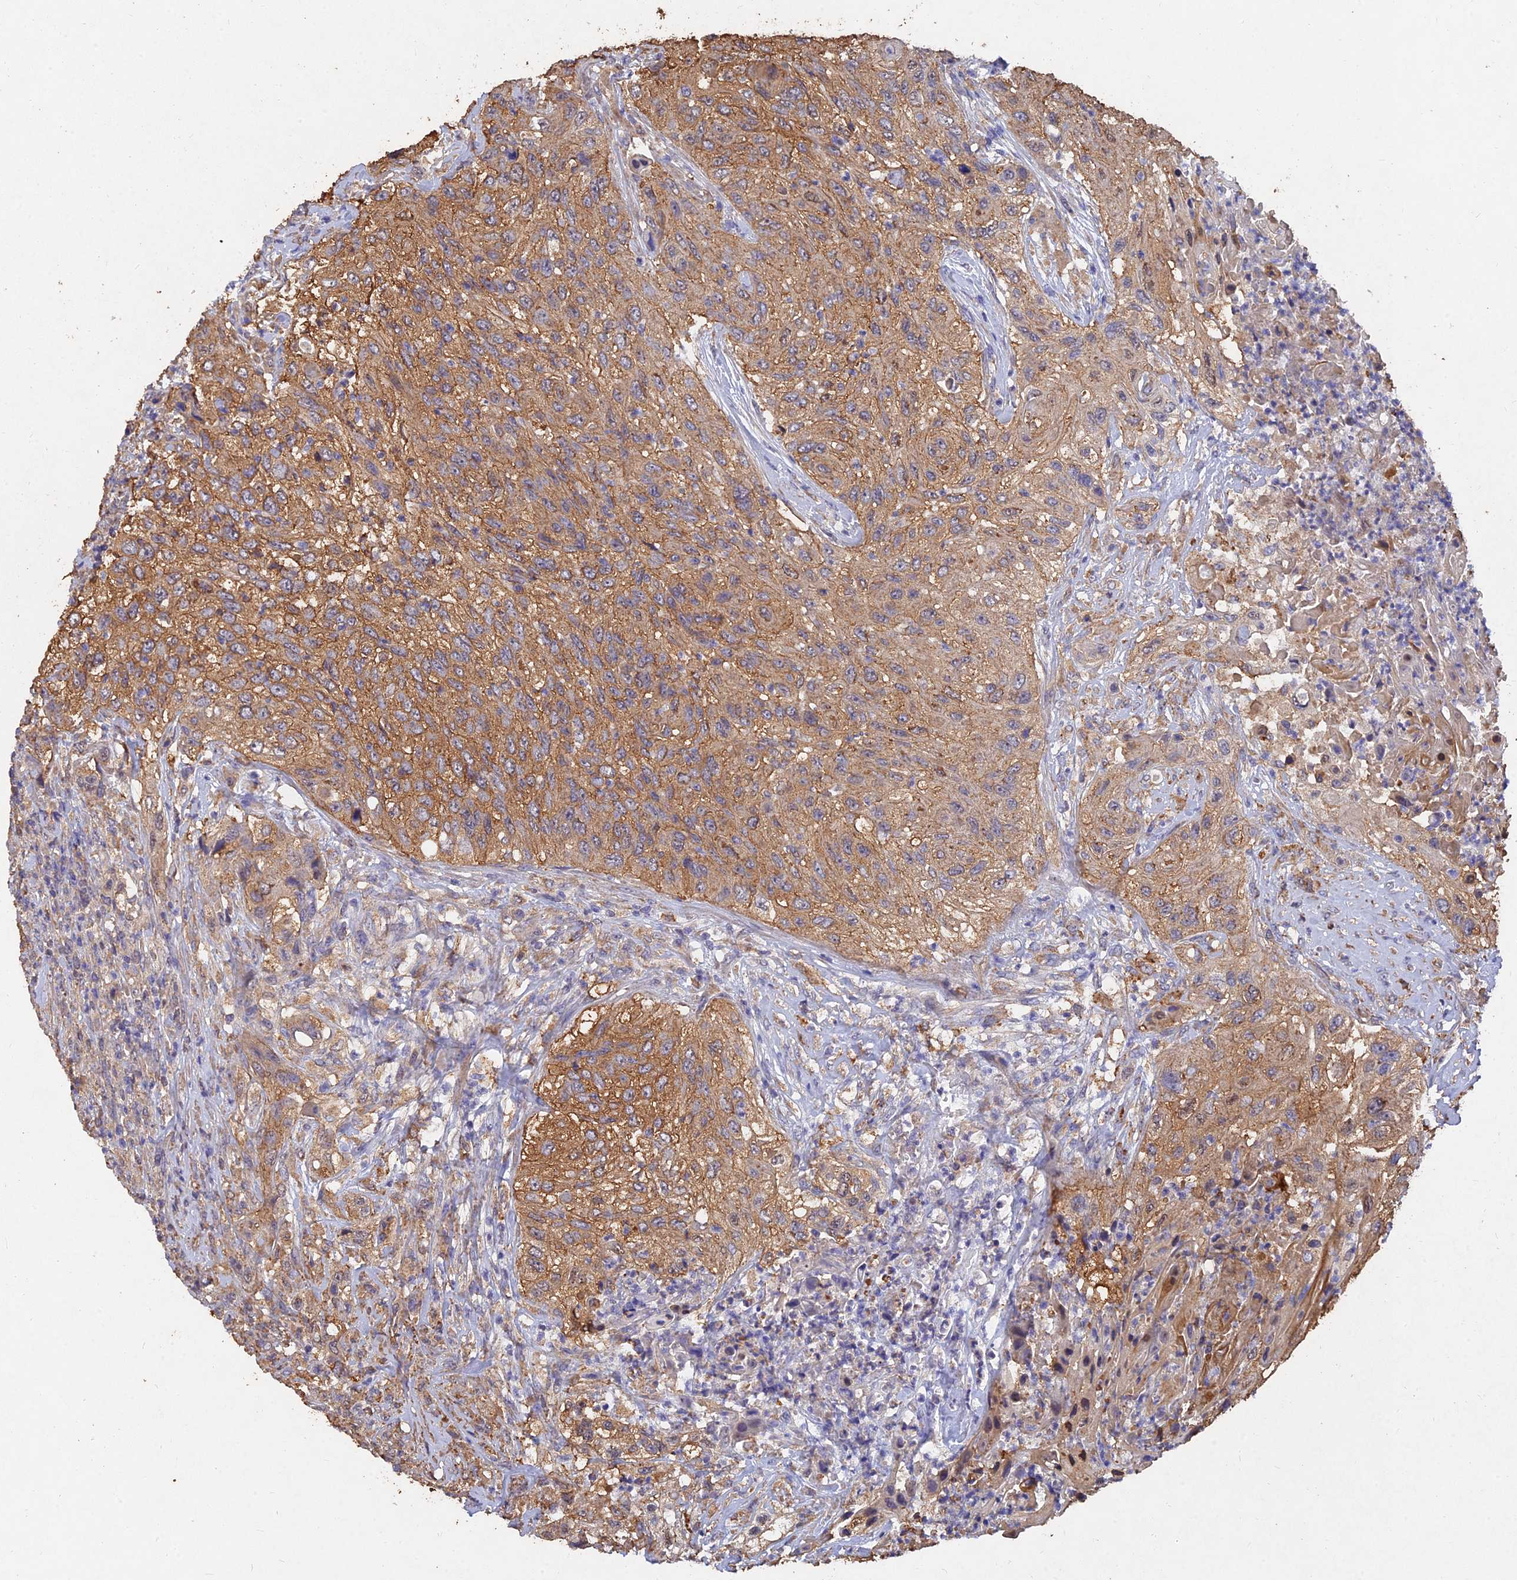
{"staining": {"intensity": "moderate", "quantity": ">75%", "location": "cytoplasmic/membranous"}, "tissue": "urothelial cancer", "cell_type": "Tumor cells", "image_type": "cancer", "snomed": [{"axis": "morphology", "description": "Urothelial carcinoma, High grade"}, {"axis": "topography", "description": "Urinary bladder"}], "caption": "Human high-grade urothelial carcinoma stained for a protein (brown) displays moderate cytoplasmic/membranous positive expression in about >75% of tumor cells.", "gene": "SLC38A11", "patient": {"sex": "female", "age": 60}}